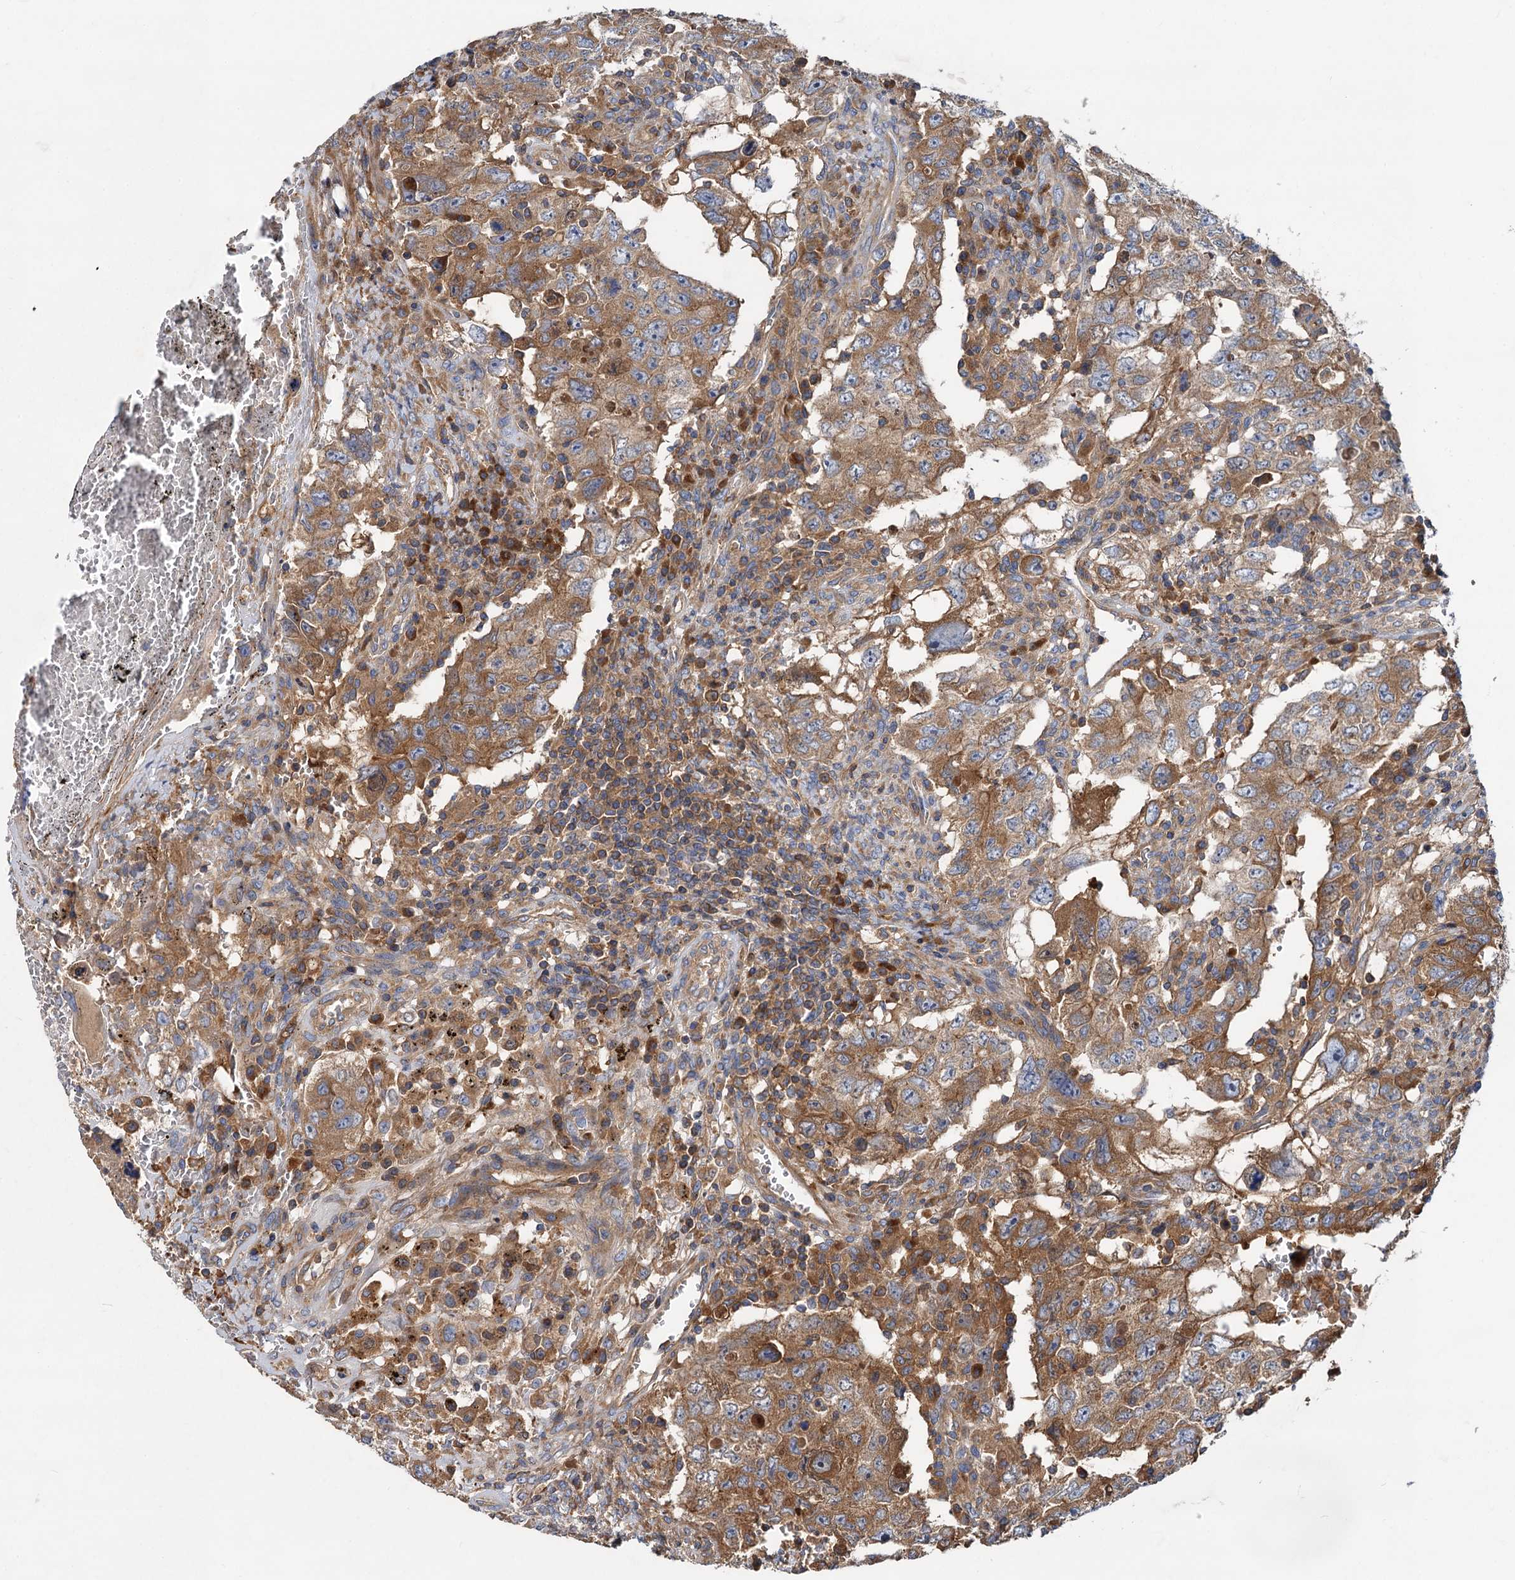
{"staining": {"intensity": "strong", "quantity": ">75%", "location": "cytoplasmic/membranous"}, "tissue": "testis cancer", "cell_type": "Tumor cells", "image_type": "cancer", "snomed": [{"axis": "morphology", "description": "Carcinoma, Embryonal, NOS"}, {"axis": "topography", "description": "Testis"}], "caption": "Testis embryonal carcinoma stained with a protein marker demonstrates strong staining in tumor cells.", "gene": "ALKBH7", "patient": {"sex": "male", "age": 26}}